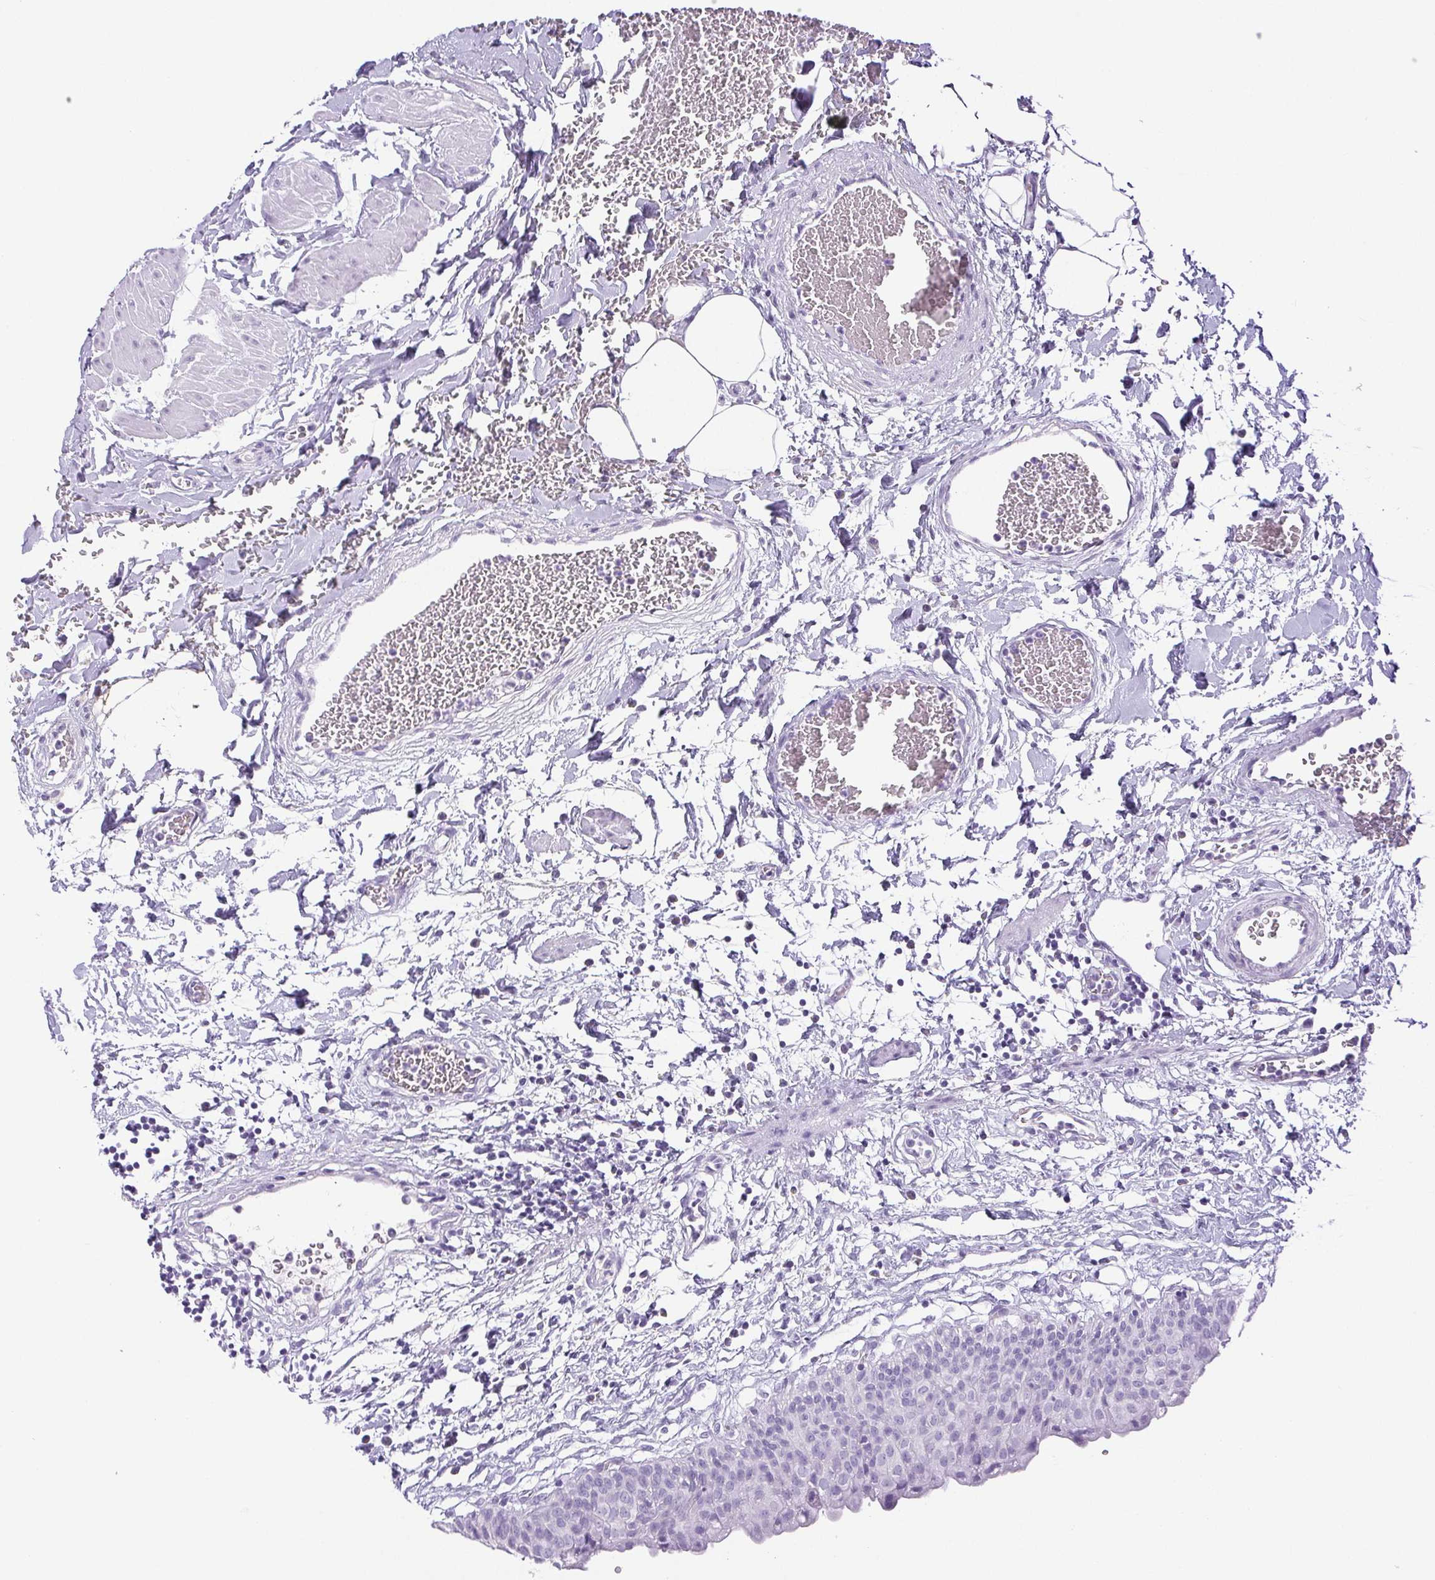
{"staining": {"intensity": "negative", "quantity": "none", "location": "none"}, "tissue": "urinary bladder", "cell_type": "Urothelial cells", "image_type": "normal", "snomed": [{"axis": "morphology", "description": "Normal tissue, NOS"}, {"axis": "topography", "description": "Urinary bladder"}], "caption": "Immunohistochemistry micrograph of normal human urinary bladder stained for a protein (brown), which reveals no positivity in urothelial cells.", "gene": "HLA", "patient": {"sex": "male", "age": 55}}